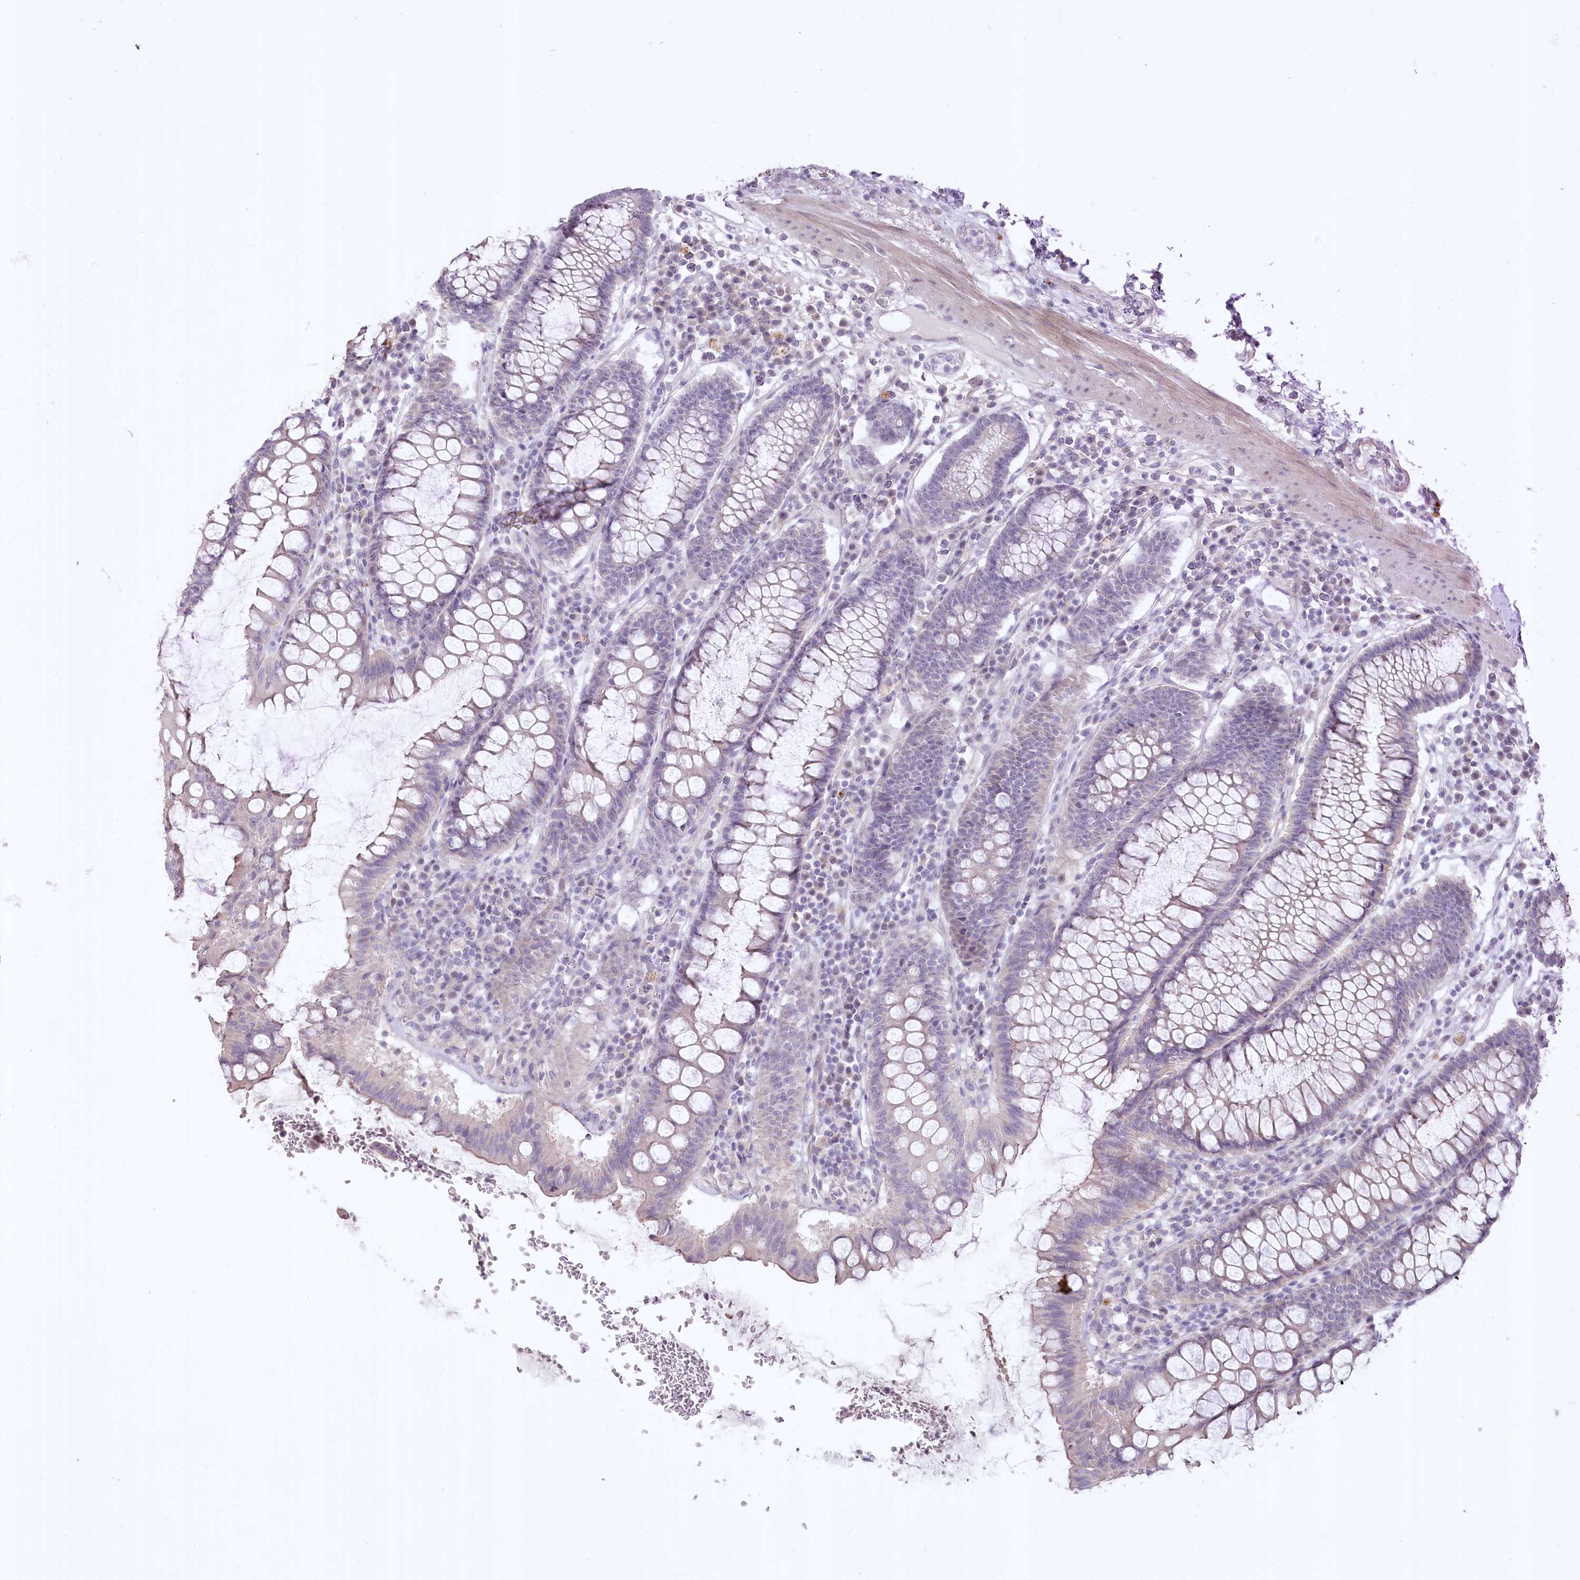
{"staining": {"intensity": "weak", "quantity": "<25%", "location": "cytoplasmic/membranous"}, "tissue": "colorectal cancer", "cell_type": "Tumor cells", "image_type": "cancer", "snomed": [{"axis": "morphology", "description": "Normal tissue, NOS"}, {"axis": "morphology", "description": "Adenocarcinoma, NOS"}, {"axis": "topography", "description": "Colon"}], "caption": "This photomicrograph is of colorectal cancer stained with immunohistochemistry (IHC) to label a protein in brown with the nuclei are counter-stained blue. There is no positivity in tumor cells.", "gene": "USP11", "patient": {"sex": "female", "age": 75}}